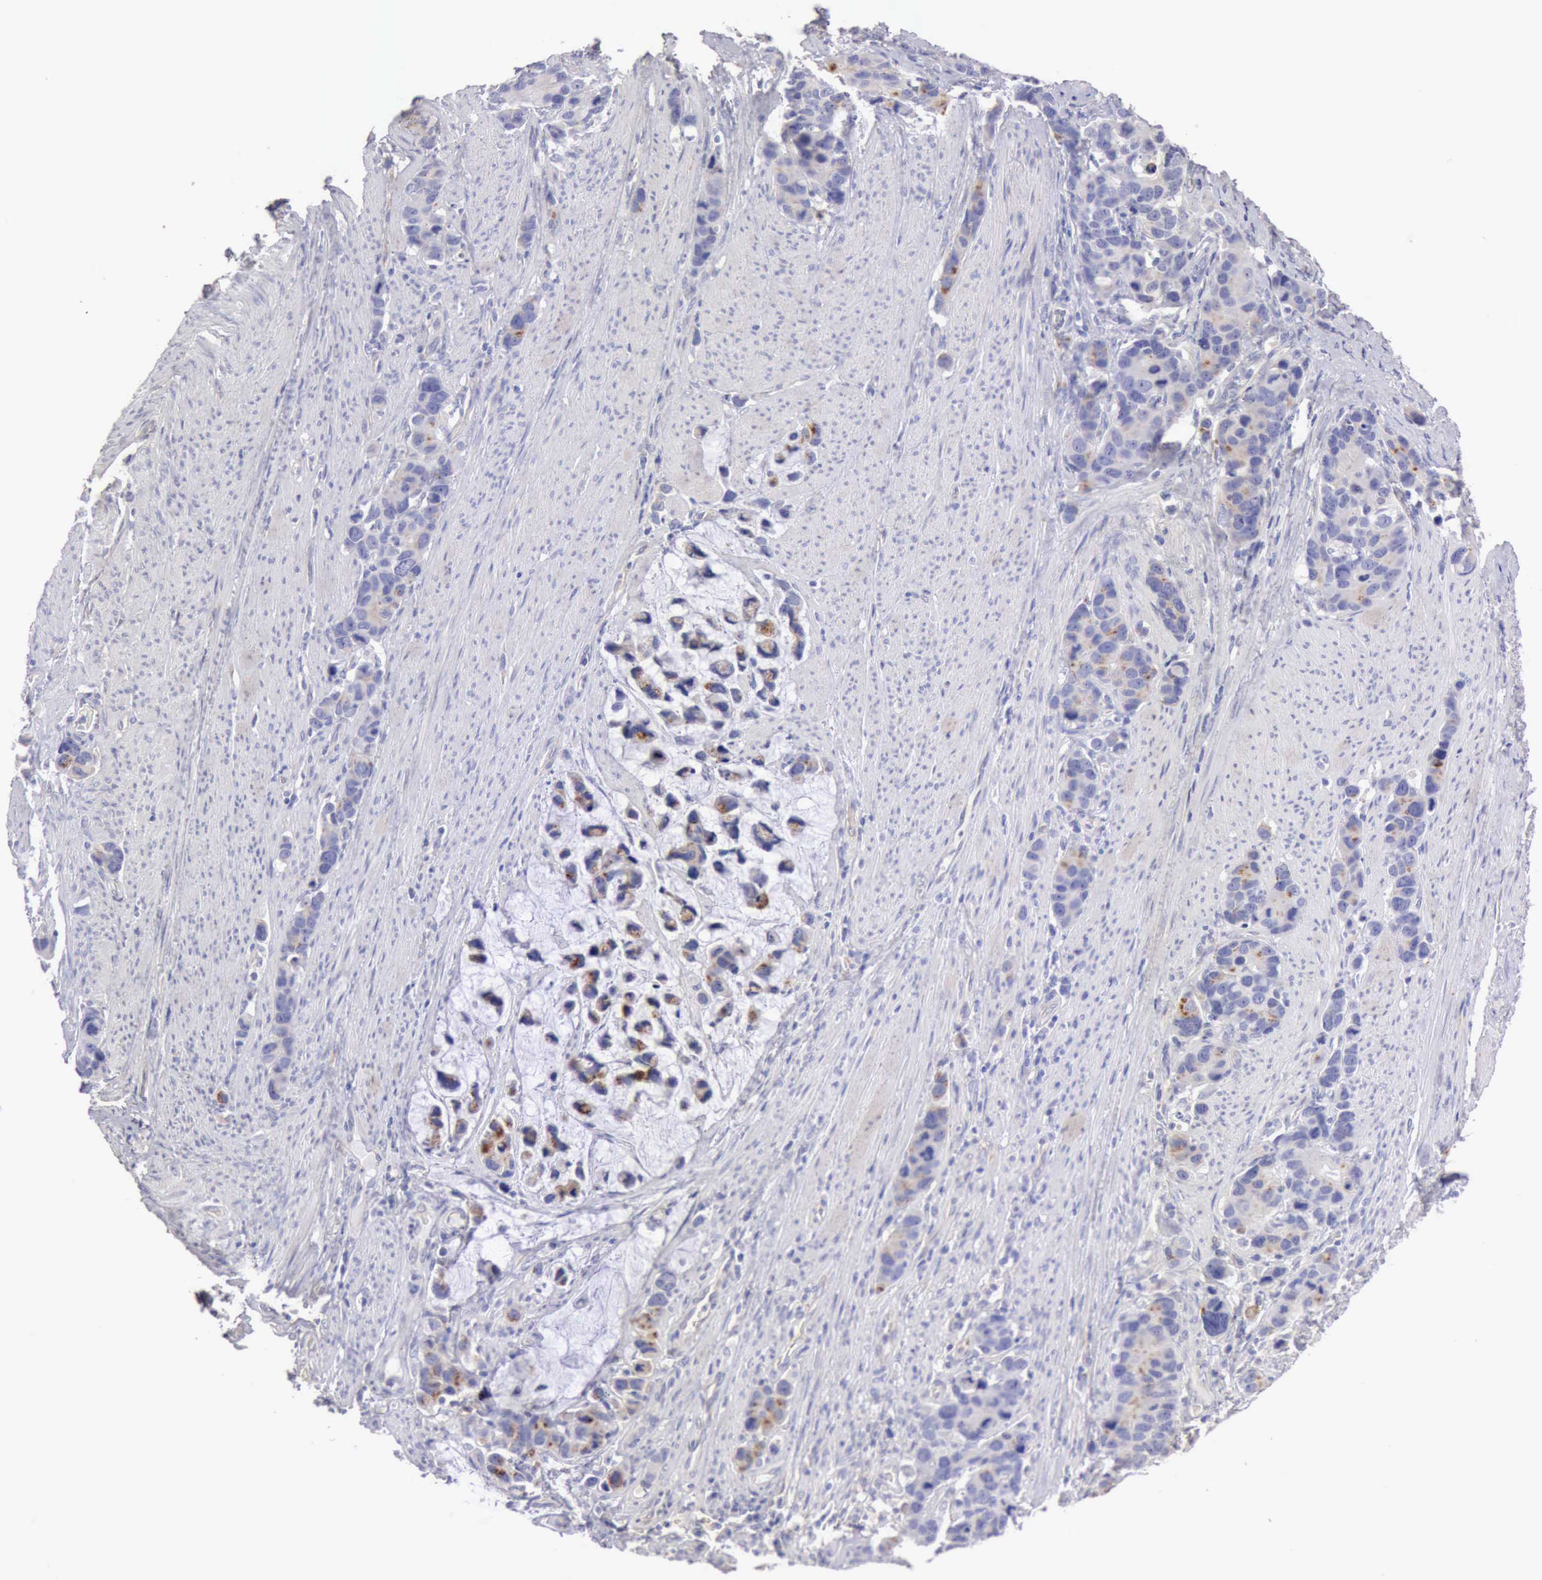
{"staining": {"intensity": "weak", "quantity": "25%-75%", "location": "cytoplasmic/membranous"}, "tissue": "stomach cancer", "cell_type": "Tumor cells", "image_type": "cancer", "snomed": [{"axis": "morphology", "description": "Adenocarcinoma, NOS"}, {"axis": "topography", "description": "Stomach, upper"}], "caption": "Stomach cancer (adenocarcinoma) stained with a brown dye demonstrates weak cytoplasmic/membranous positive expression in approximately 25%-75% of tumor cells.", "gene": "APP", "patient": {"sex": "male", "age": 71}}